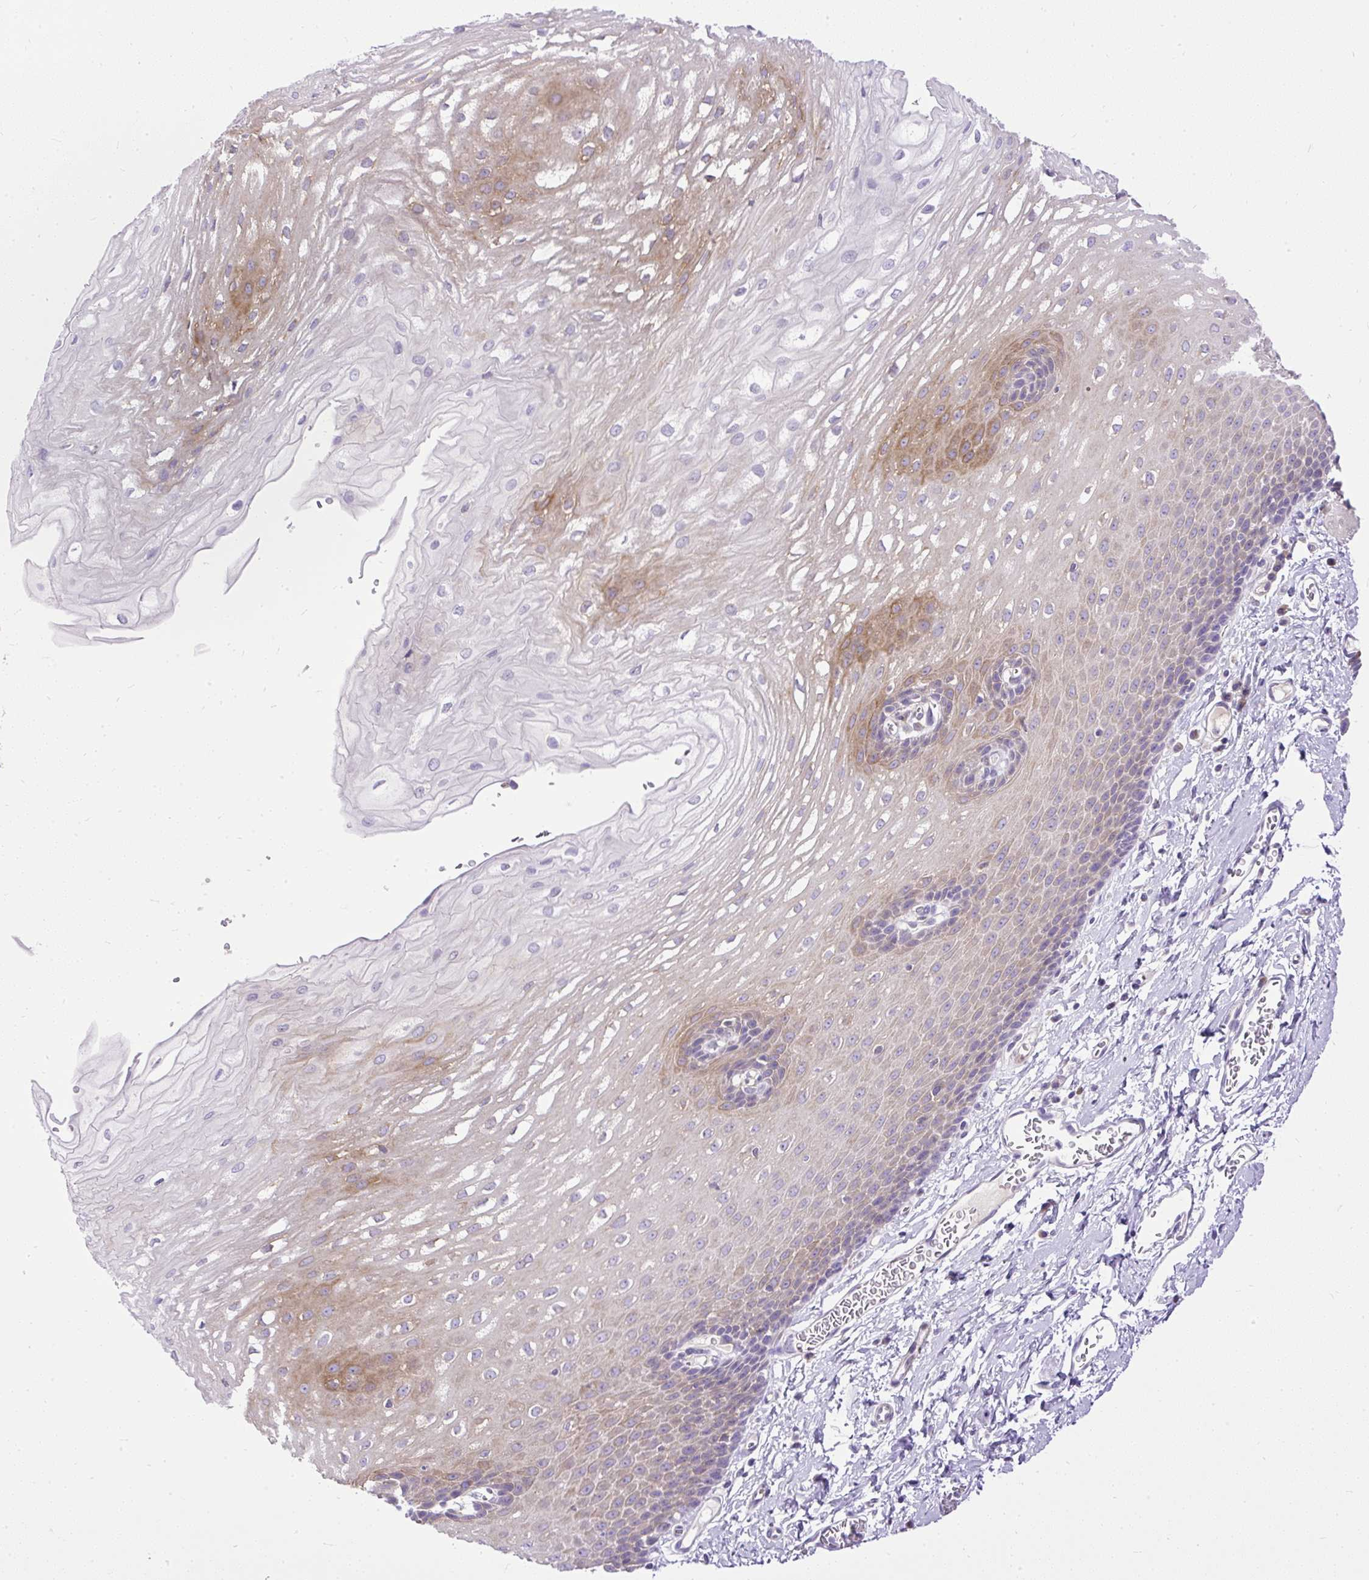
{"staining": {"intensity": "moderate", "quantity": "25%-75%", "location": "cytoplasmic/membranous"}, "tissue": "esophagus", "cell_type": "Squamous epithelial cells", "image_type": "normal", "snomed": [{"axis": "morphology", "description": "Normal tissue, NOS"}, {"axis": "topography", "description": "Esophagus"}], "caption": "Immunohistochemistry image of benign esophagus: esophagus stained using immunohistochemistry (IHC) shows medium levels of moderate protein expression localized specifically in the cytoplasmic/membranous of squamous epithelial cells, appearing as a cytoplasmic/membranous brown color.", "gene": "AMFR", "patient": {"sex": "male", "age": 70}}